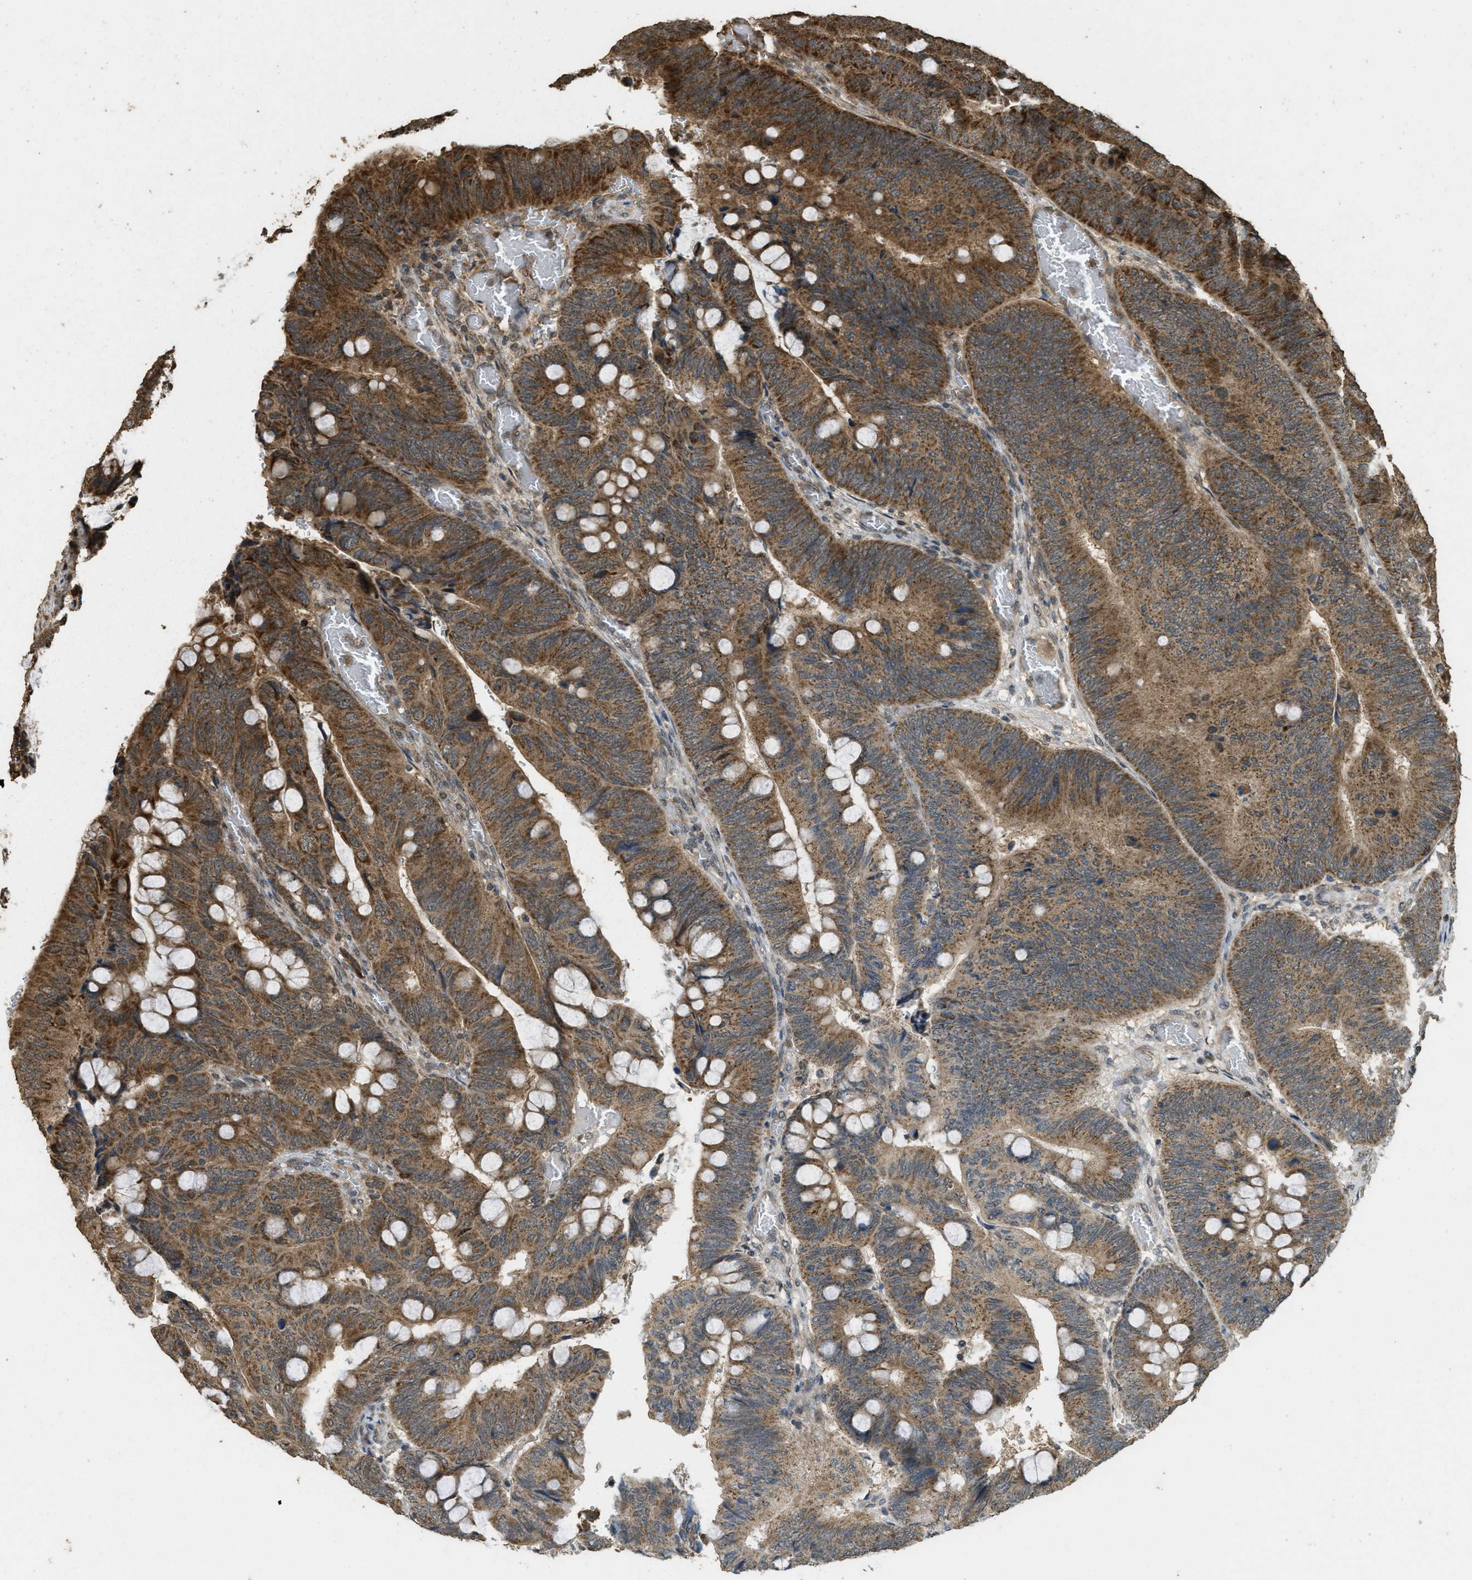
{"staining": {"intensity": "moderate", "quantity": ">75%", "location": "cytoplasmic/membranous"}, "tissue": "colorectal cancer", "cell_type": "Tumor cells", "image_type": "cancer", "snomed": [{"axis": "morphology", "description": "Normal tissue, NOS"}, {"axis": "morphology", "description": "Adenocarcinoma, NOS"}, {"axis": "topography", "description": "Rectum"}, {"axis": "topography", "description": "Peripheral nerve tissue"}], "caption": "Protein staining displays moderate cytoplasmic/membranous expression in approximately >75% of tumor cells in colorectal adenocarcinoma. The staining was performed using DAB to visualize the protein expression in brown, while the nuclei were stained in blue with hematoxylin (Magnification: 20x).", "gene": "CTPS1", "patient": {"sex": "male", "age": 92}}